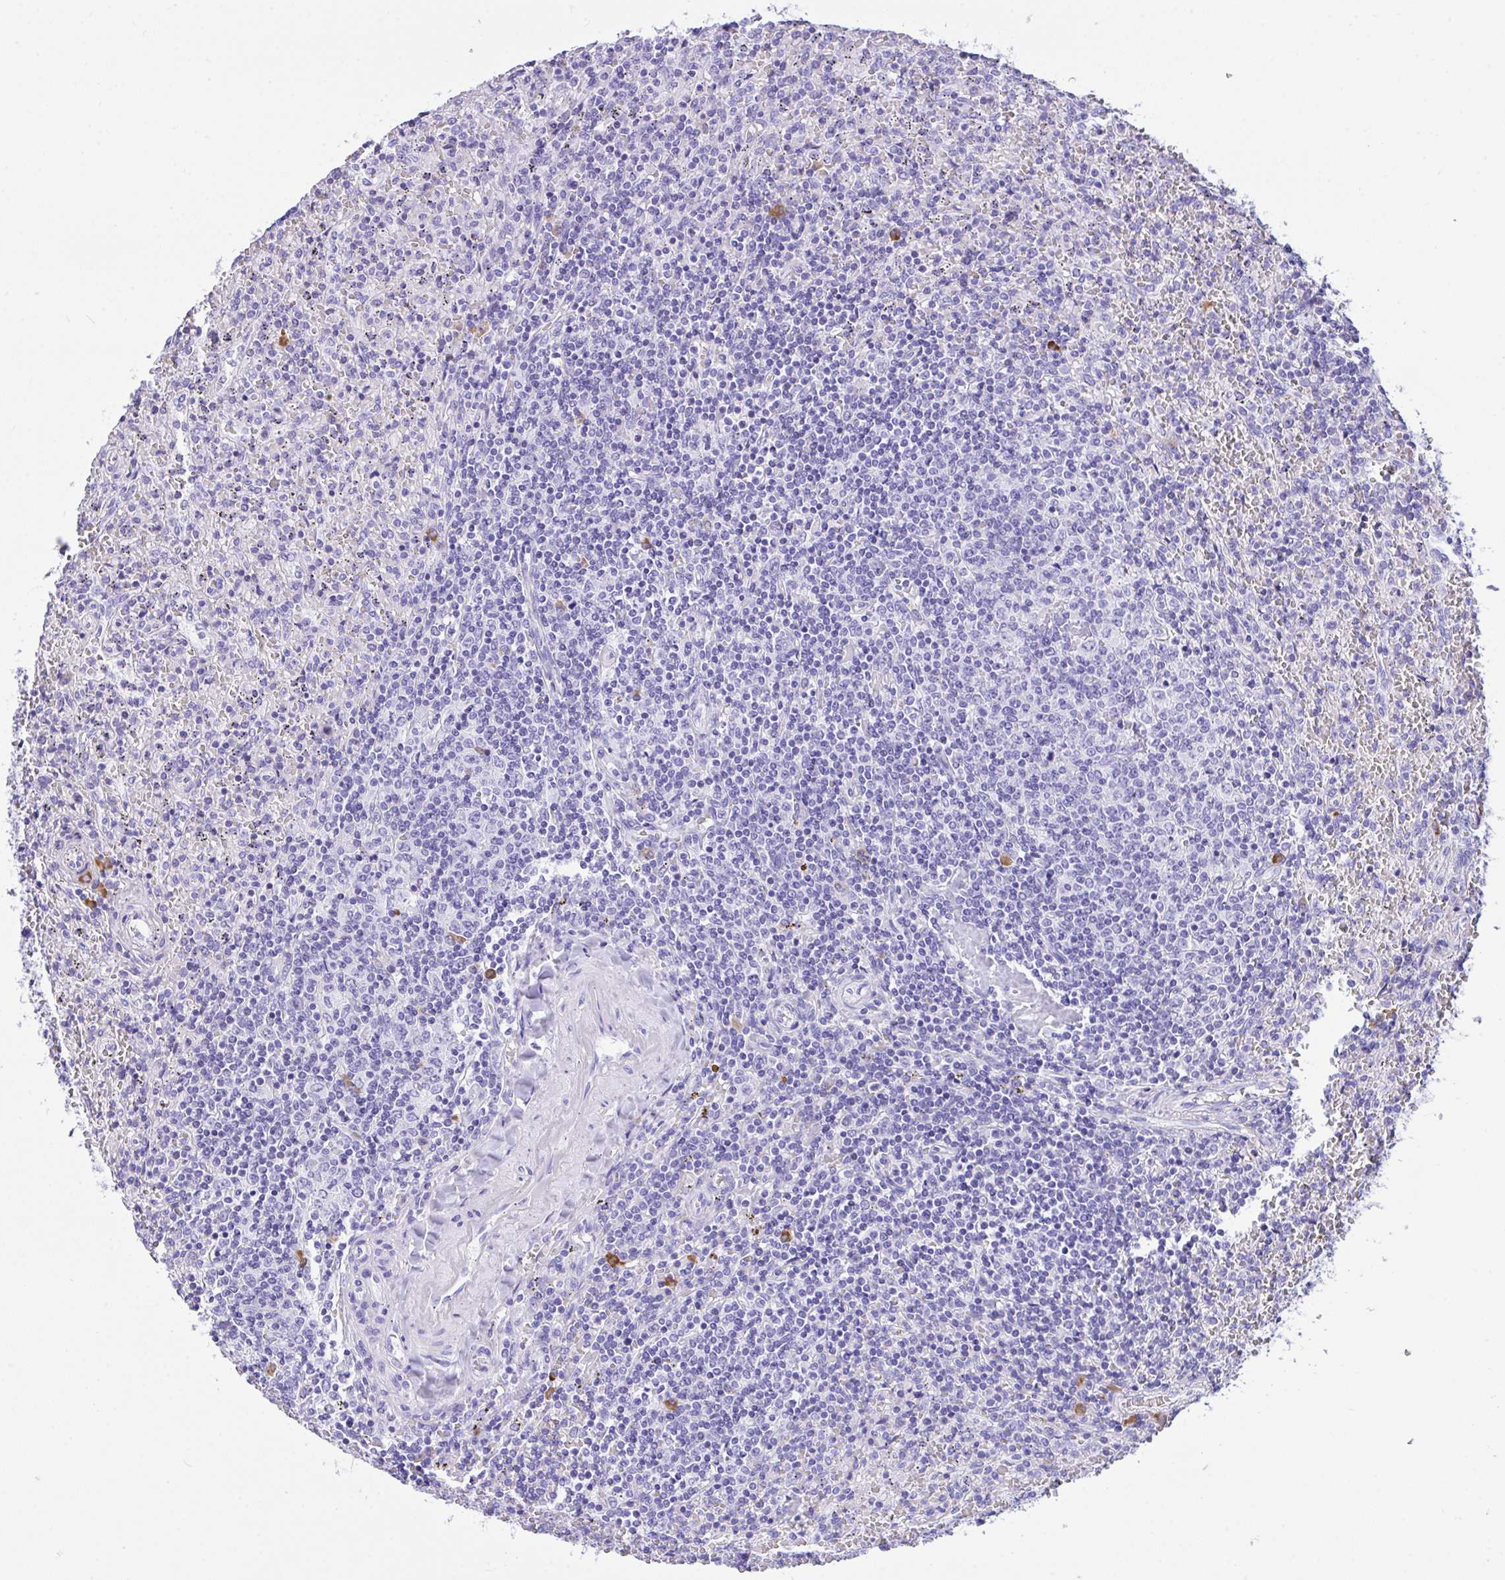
{"staining": {"intensity": "negative", "quantity": "none", "location": "none"}, "tissue": "lymphoma", "cell_type": "Tumor cells", "image_type": "cancer", "snomed": [{"axis": "morphology", "description": "Malignant lymphoma, non-Hodgkin's type, Low grade"}, {"axis": "topography", "description": "Spleen"}], "caption": "Tumor cells are negative for protein expression in human lymphoma.", "gene": "BEST4", "patient": {"sex": "female", "age": 64}}